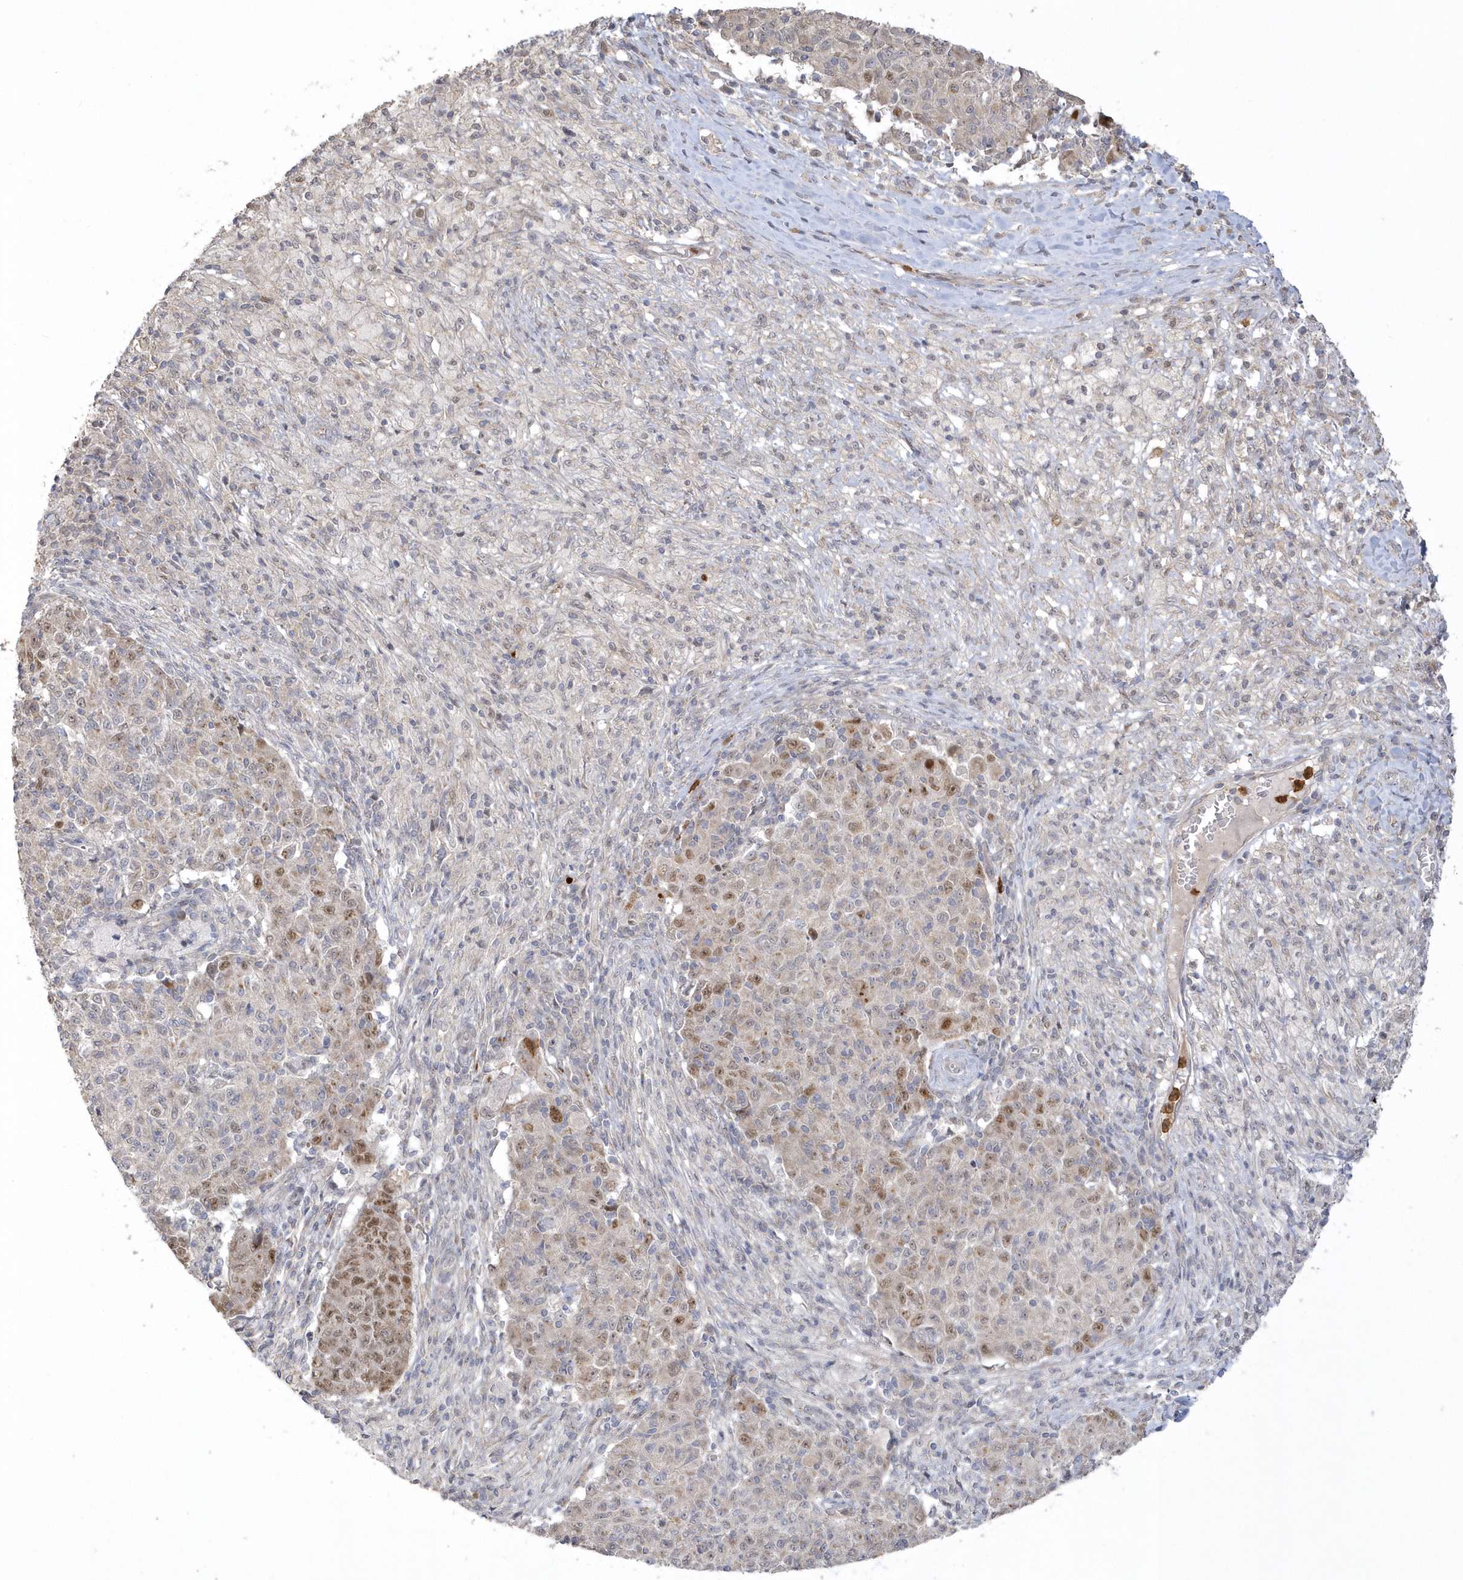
{"staining": {"intensity": "moderate", "quantity": "25%-75%", "location": "nuclear"}, "tissue": "ovarian cancer", "cell_type": "Tumor cells", "image_type": "cancer", "snomed": [{"axis": "morphology", "description": "Carcinoma, endometroid"}, {"axis": "topography", "description": "Ovary"}], "caption": "A histopathology image of human ovarian cancer stained for a protein displays moderate nuclear brown staining in tumor cells. (brown staining indicates protein expression, while blue staining denotes nuclei).", "gene": "NAF1", "patient": {"sex": "female", "age": 42}}